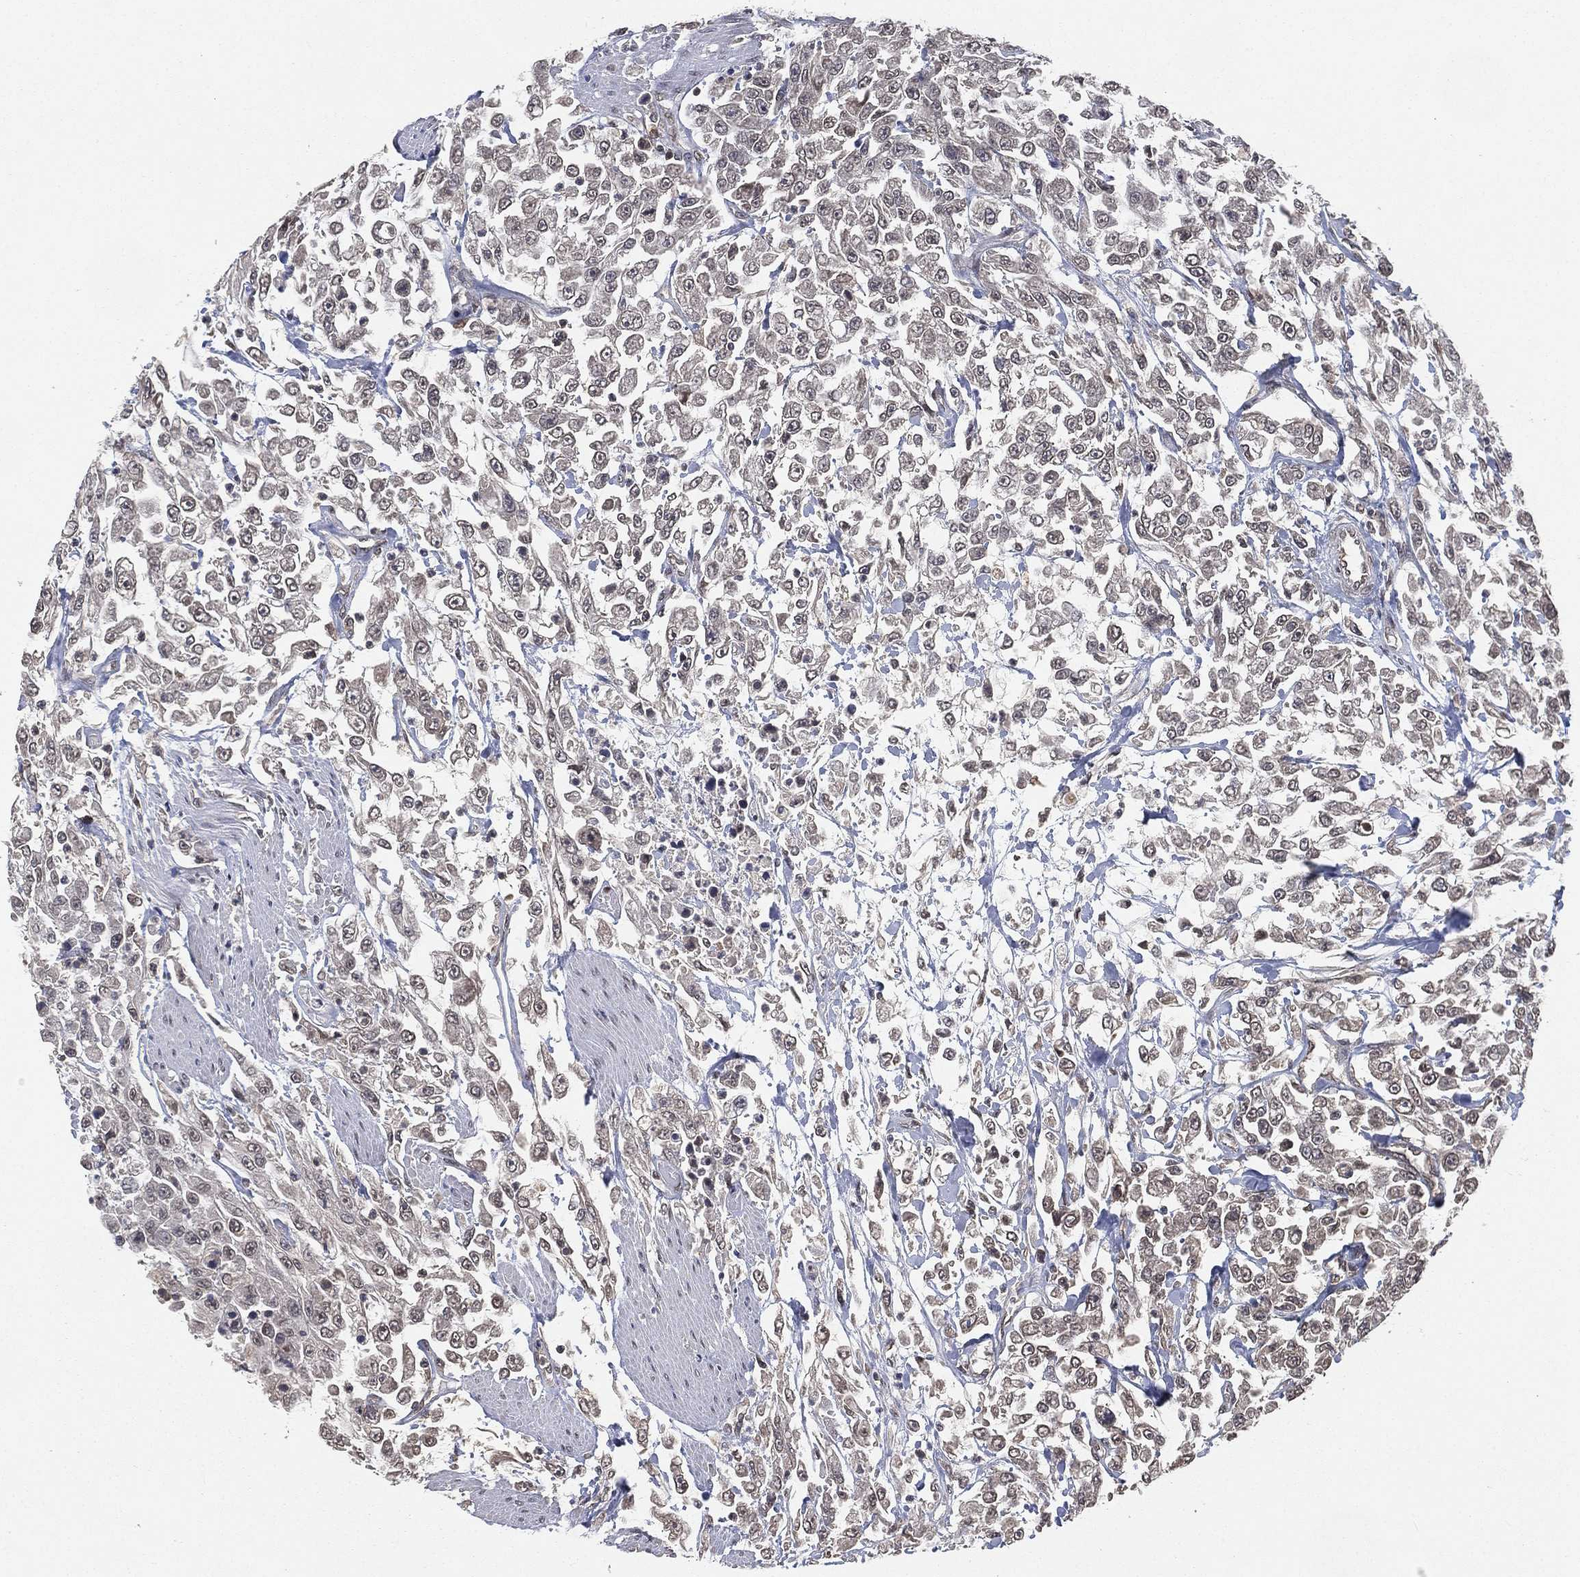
{"staining": {"intensity": "negative", "quantity": "none", "location": "none"}, "tissue": "urothelial cancer", "cell_type": "Tumor cells", "image_type": "cancer", "snomed": [{"axis": "morphology", "description": "Urothelial carcinoma, High grade"}, {"axis": "topography", "description": "Urinary bladder"}], "caption": "IHC photomicrograph of urothelial cancer stained for a protein (brown), which exhibits no expression in tumor cells.", "gene": "UBA5", "patient": {"sex": "male", "age": 46}}